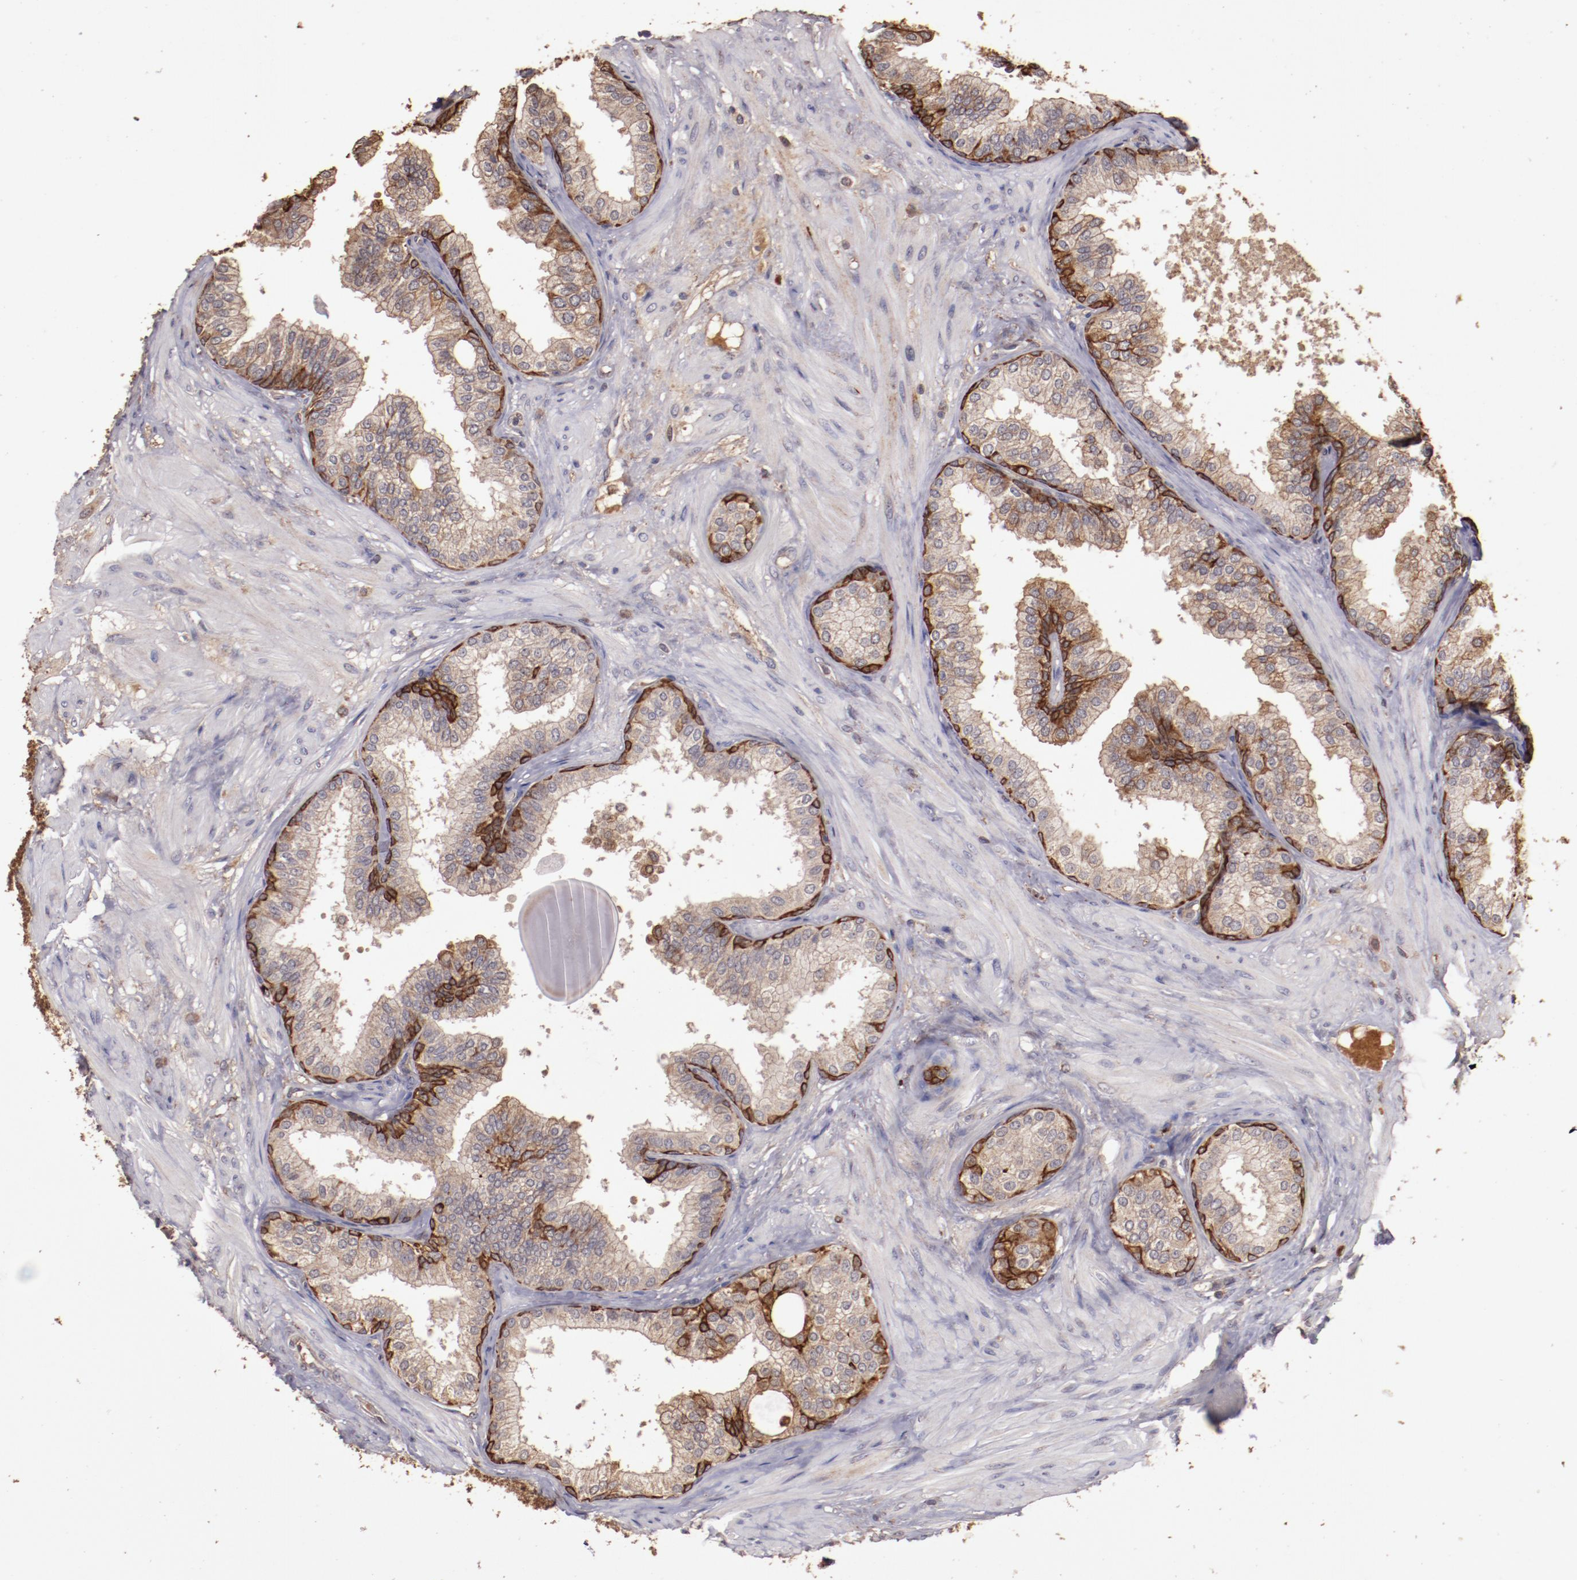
{"staining": {"intensity": "moderate", "quantity": ">75%", "location": "cytoplasmic/membranous"}, "tissue": "prostate", "cell_type": "Glandular cells", "image_type": "normal", "snomed": [{"axis": "morphology", "description": "Normal tissue, NOS"}, {"axis": "topography", "description": "Prostate"}], "caption": "IHC (DAB (3,3'-diaminobenzidine)) staining of benign prostate displays moderate cytoplasmic/membranous protein expression in approximately >75% of glandular cells. (IHC, brightfield microscopy, high magnification).", "gene": "SRRD", "patient": {"sex": "male", "age": 60}}